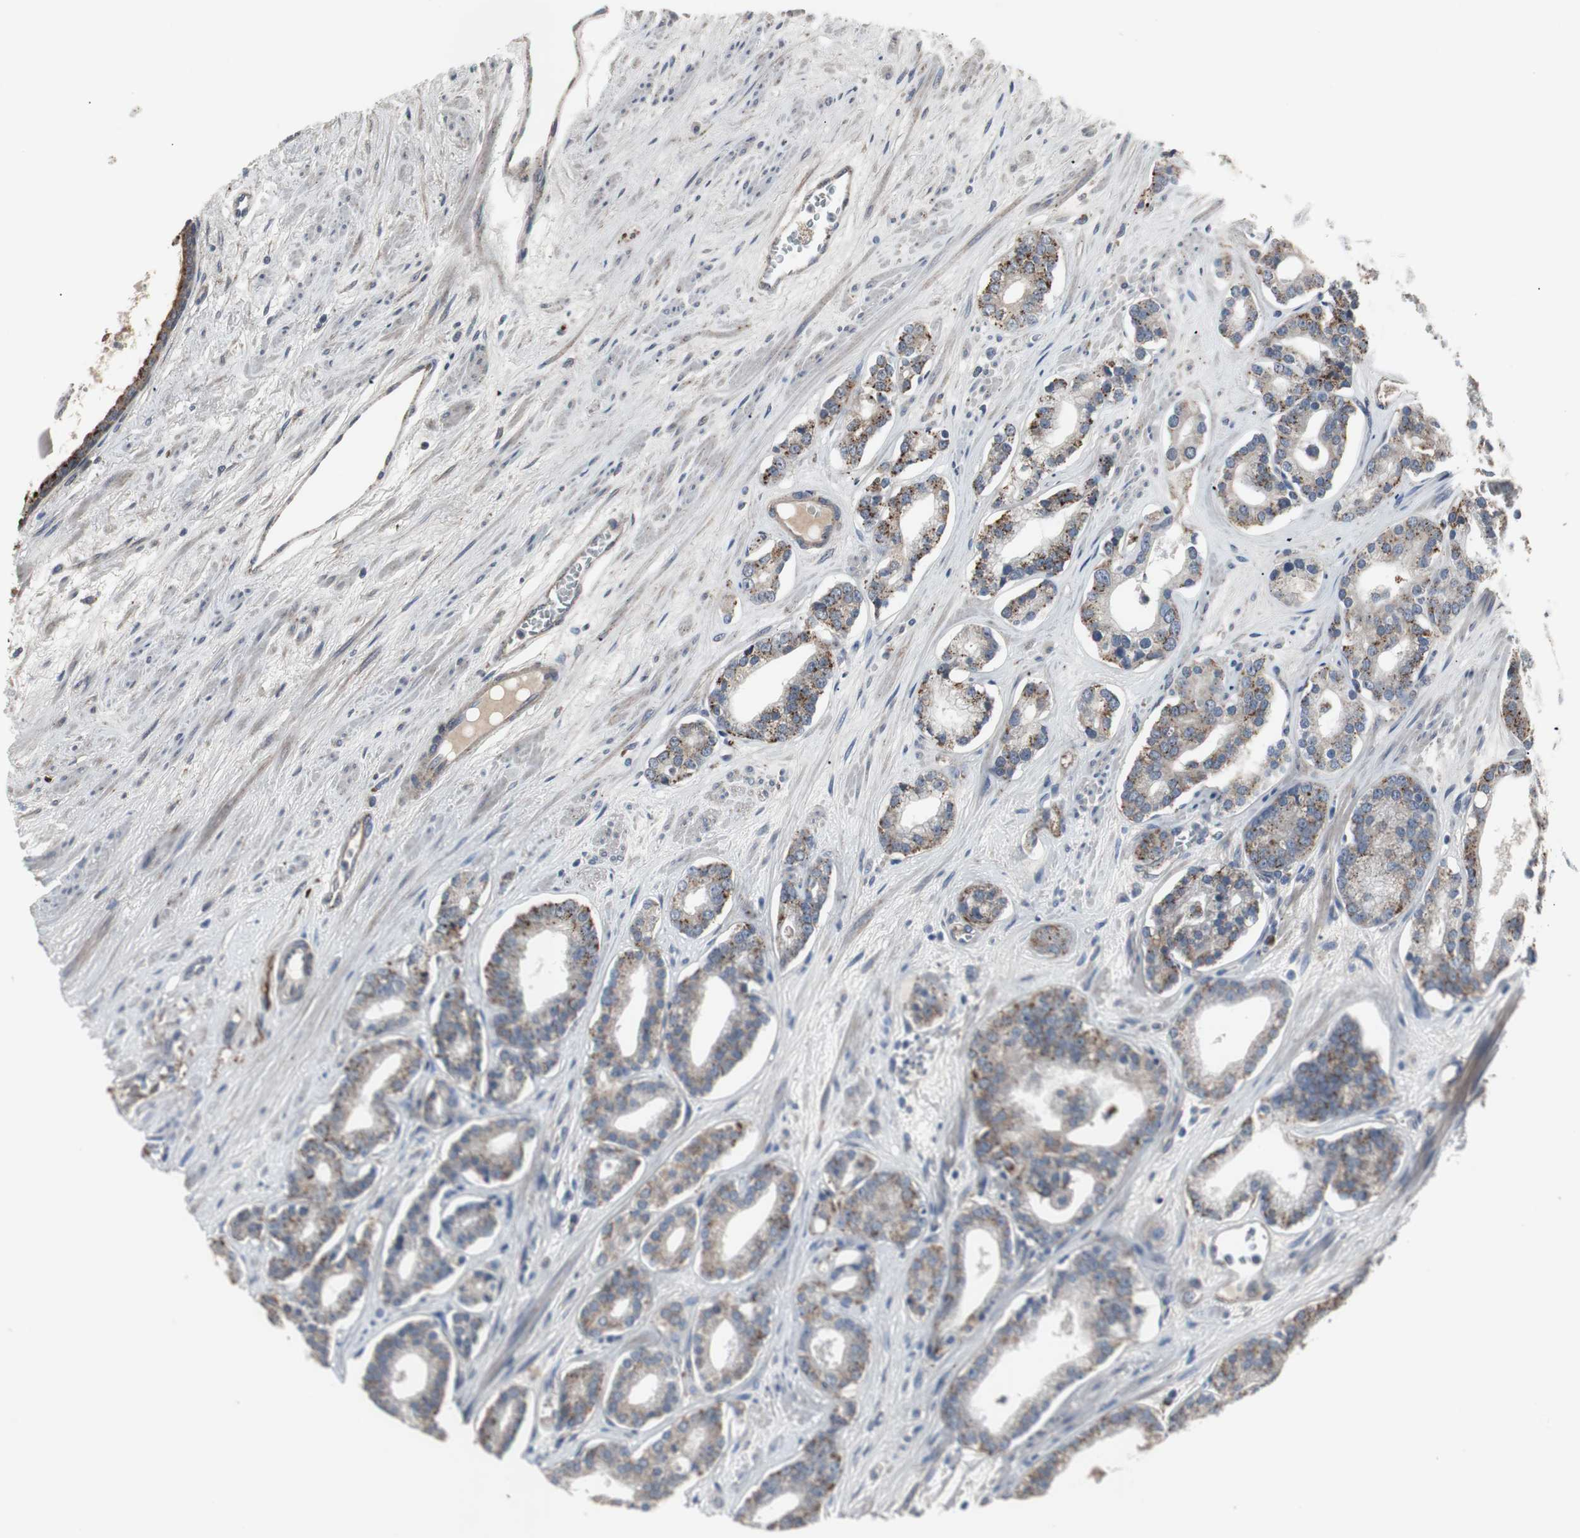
{"staining": {"intensity": "strong", "quantity": ">75%", "location": "cytoplasmic/membranous"}, "tissue": "prostate cancer", "cell_type": "Tumor cells", "image_type": "cancer", "snomed": [{"axis": "morphology", "description": "Adenocarcinoma, Low grade"}, {"axis": "topography", "description": "Prostate"}], "caption": "Immunohistochemical staining of human prostate cancer (adenocarcinoma (low-grade)) displays strong cytoplasmic/membranous protein staining in about >75% of tumor cells.", "gene": "GBA1", "patient": {"sex": "male", "age": 63}}